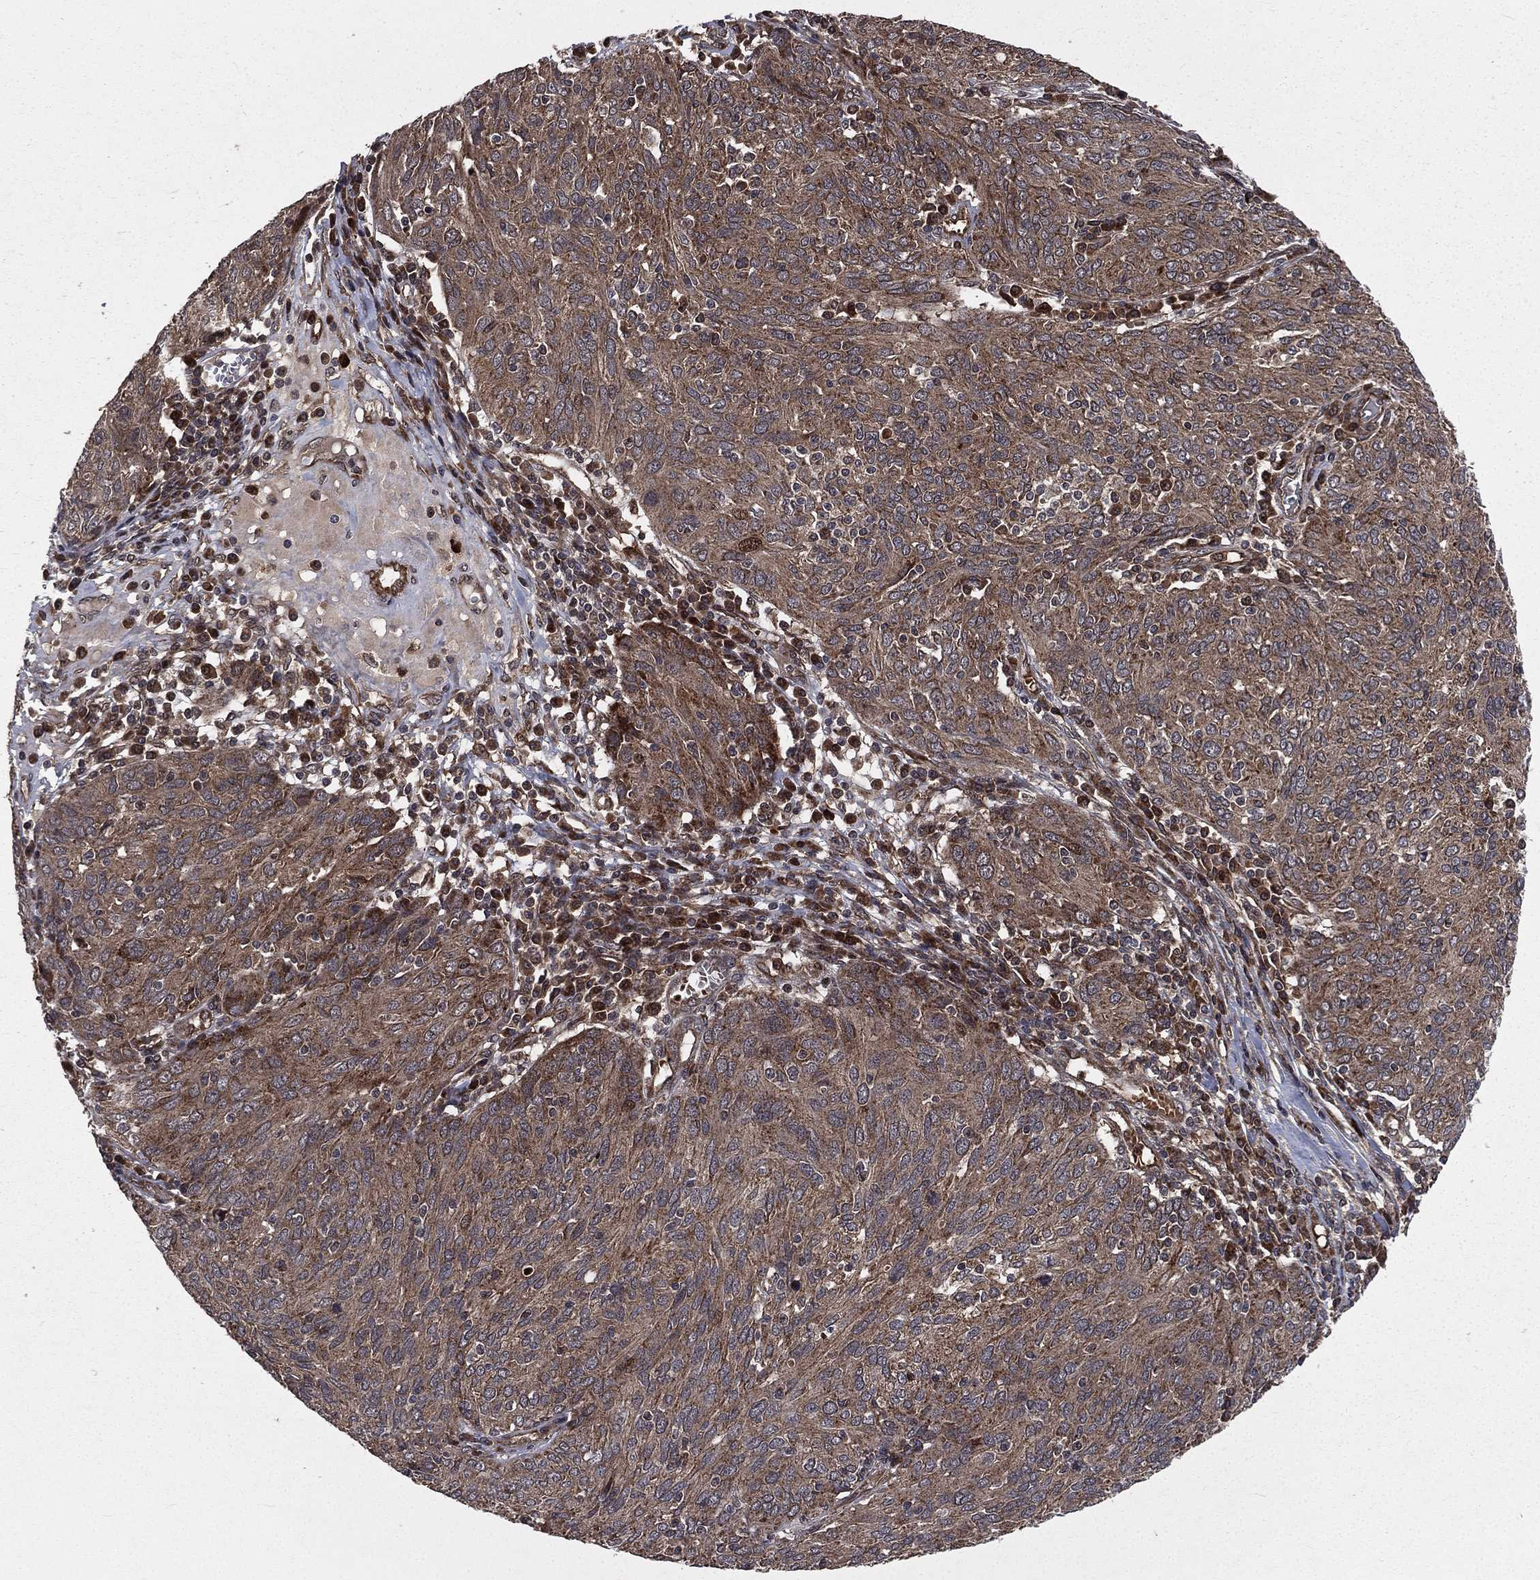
{"staining": {"intensity": "moderate", "quantity": ">75%", "location": "cytoplasmic/membranous"}, "tissue": "ovarian cancer", "cell_type": "Tumor cells", "image_type": "cancer", "snomed": [{"axis": "morphology", "description": "Carcinoma, endometroid"}, {"axis": "topography", "description": "Ovary"}], "caption": "Ovarian endometroid carcinoma stained with a brown dye shows moderate cytoplasmic/membranous positive staining in approximately >75% of tumor cells.", "gene": "LENG8", "patient": {"sex": "female", "age": 50}}